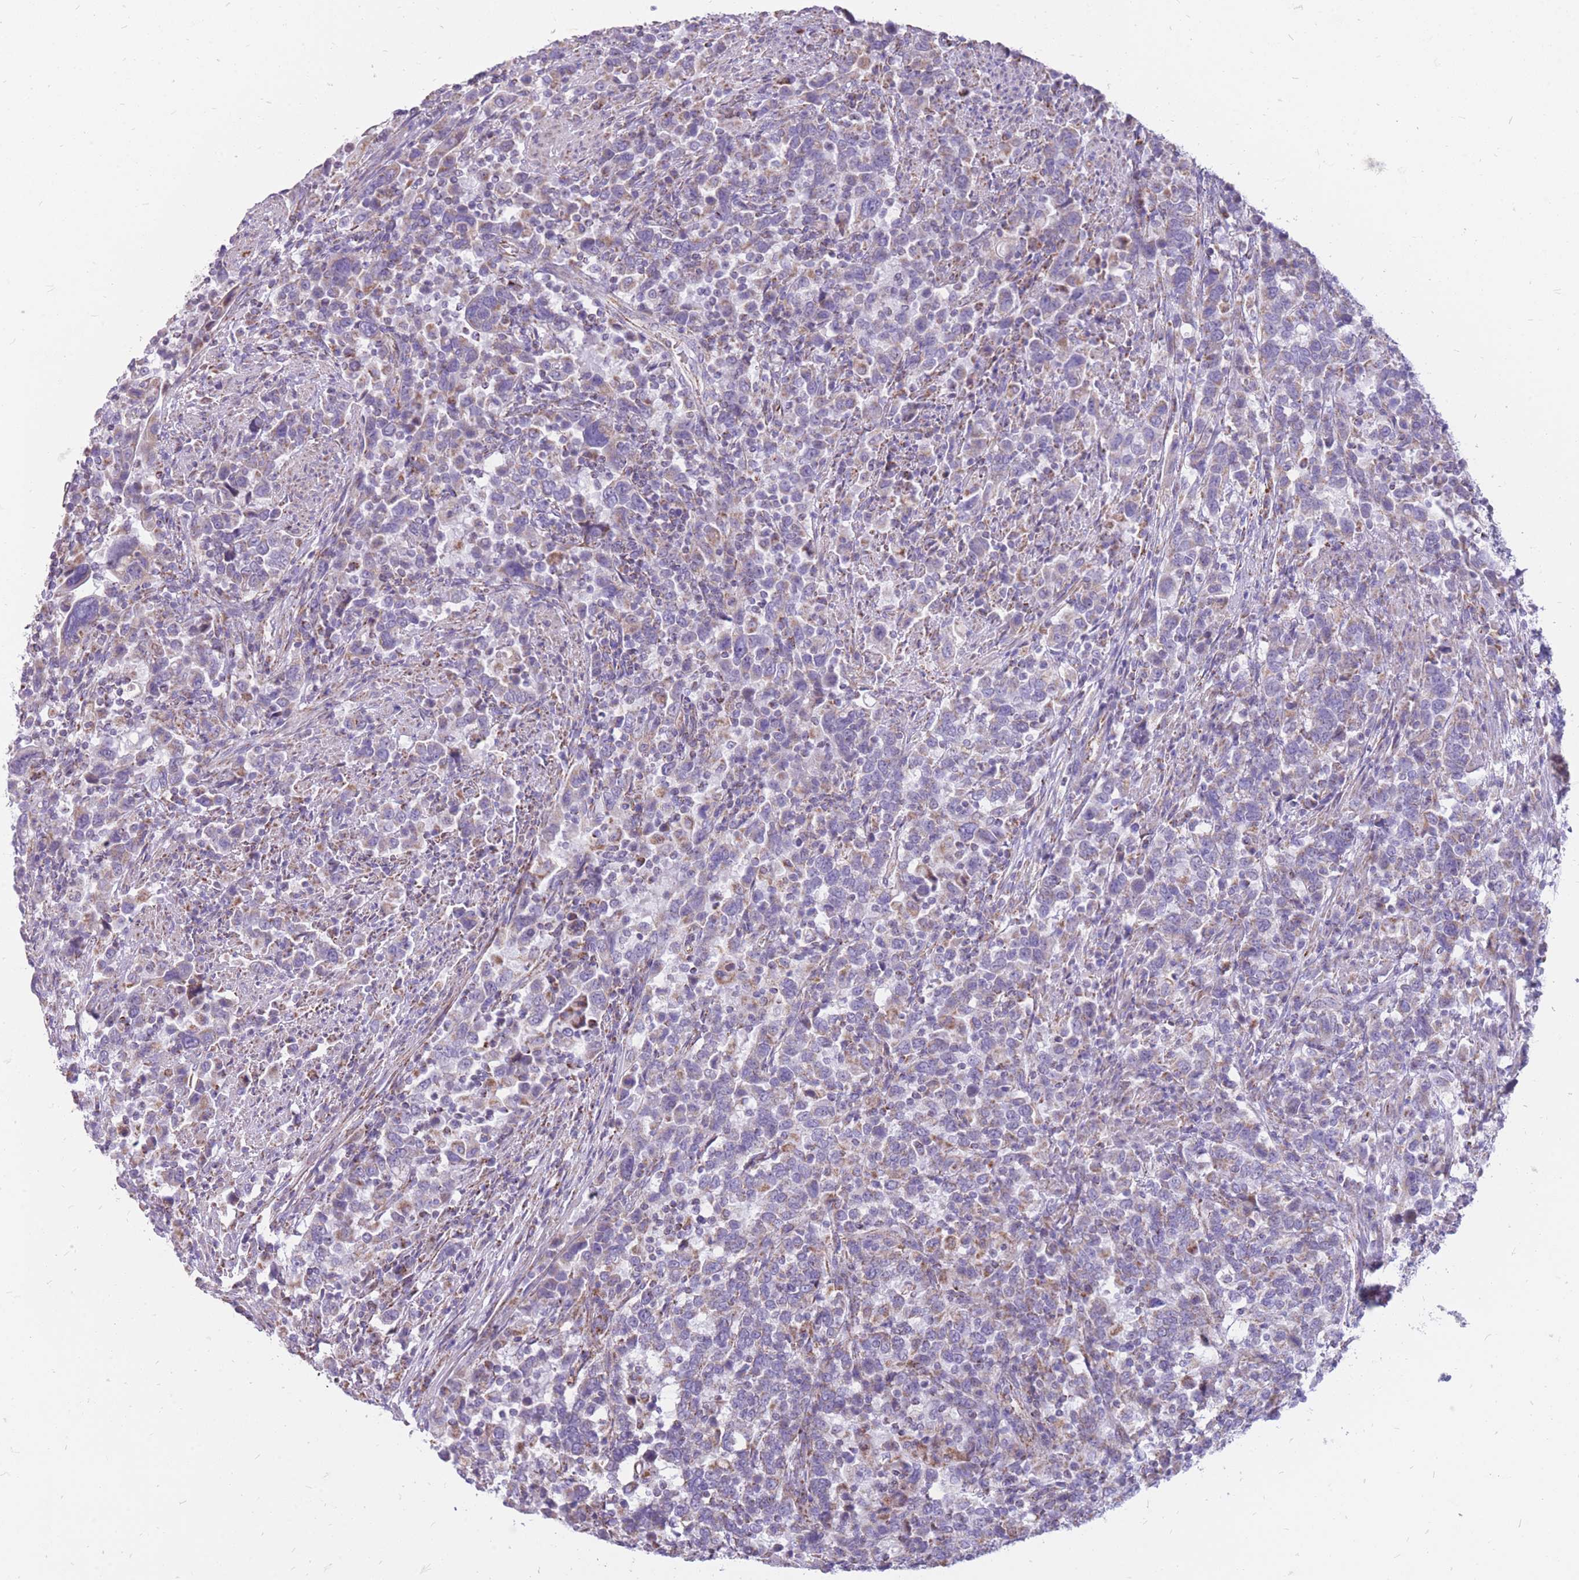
{"staining": {"intensity": "weak", "quantity": "<25%", "location": "cytoplasmic/membranous"}, "tissue": "urothelial cancer", "cell_type": "Tumor cells", "image_type": "cancer", "snomed": [{"axis": "morphology", "description": "Urothelial carcinoma, High grade"}, {"axis": "topography", "description": "Urinary bladder"}], "caption": "The photomicrograph displays no significant positivity in tumor cells of urothelial cancer.", "gene": "PCSK1", "patient": {"sex": "male", "age": 61}}